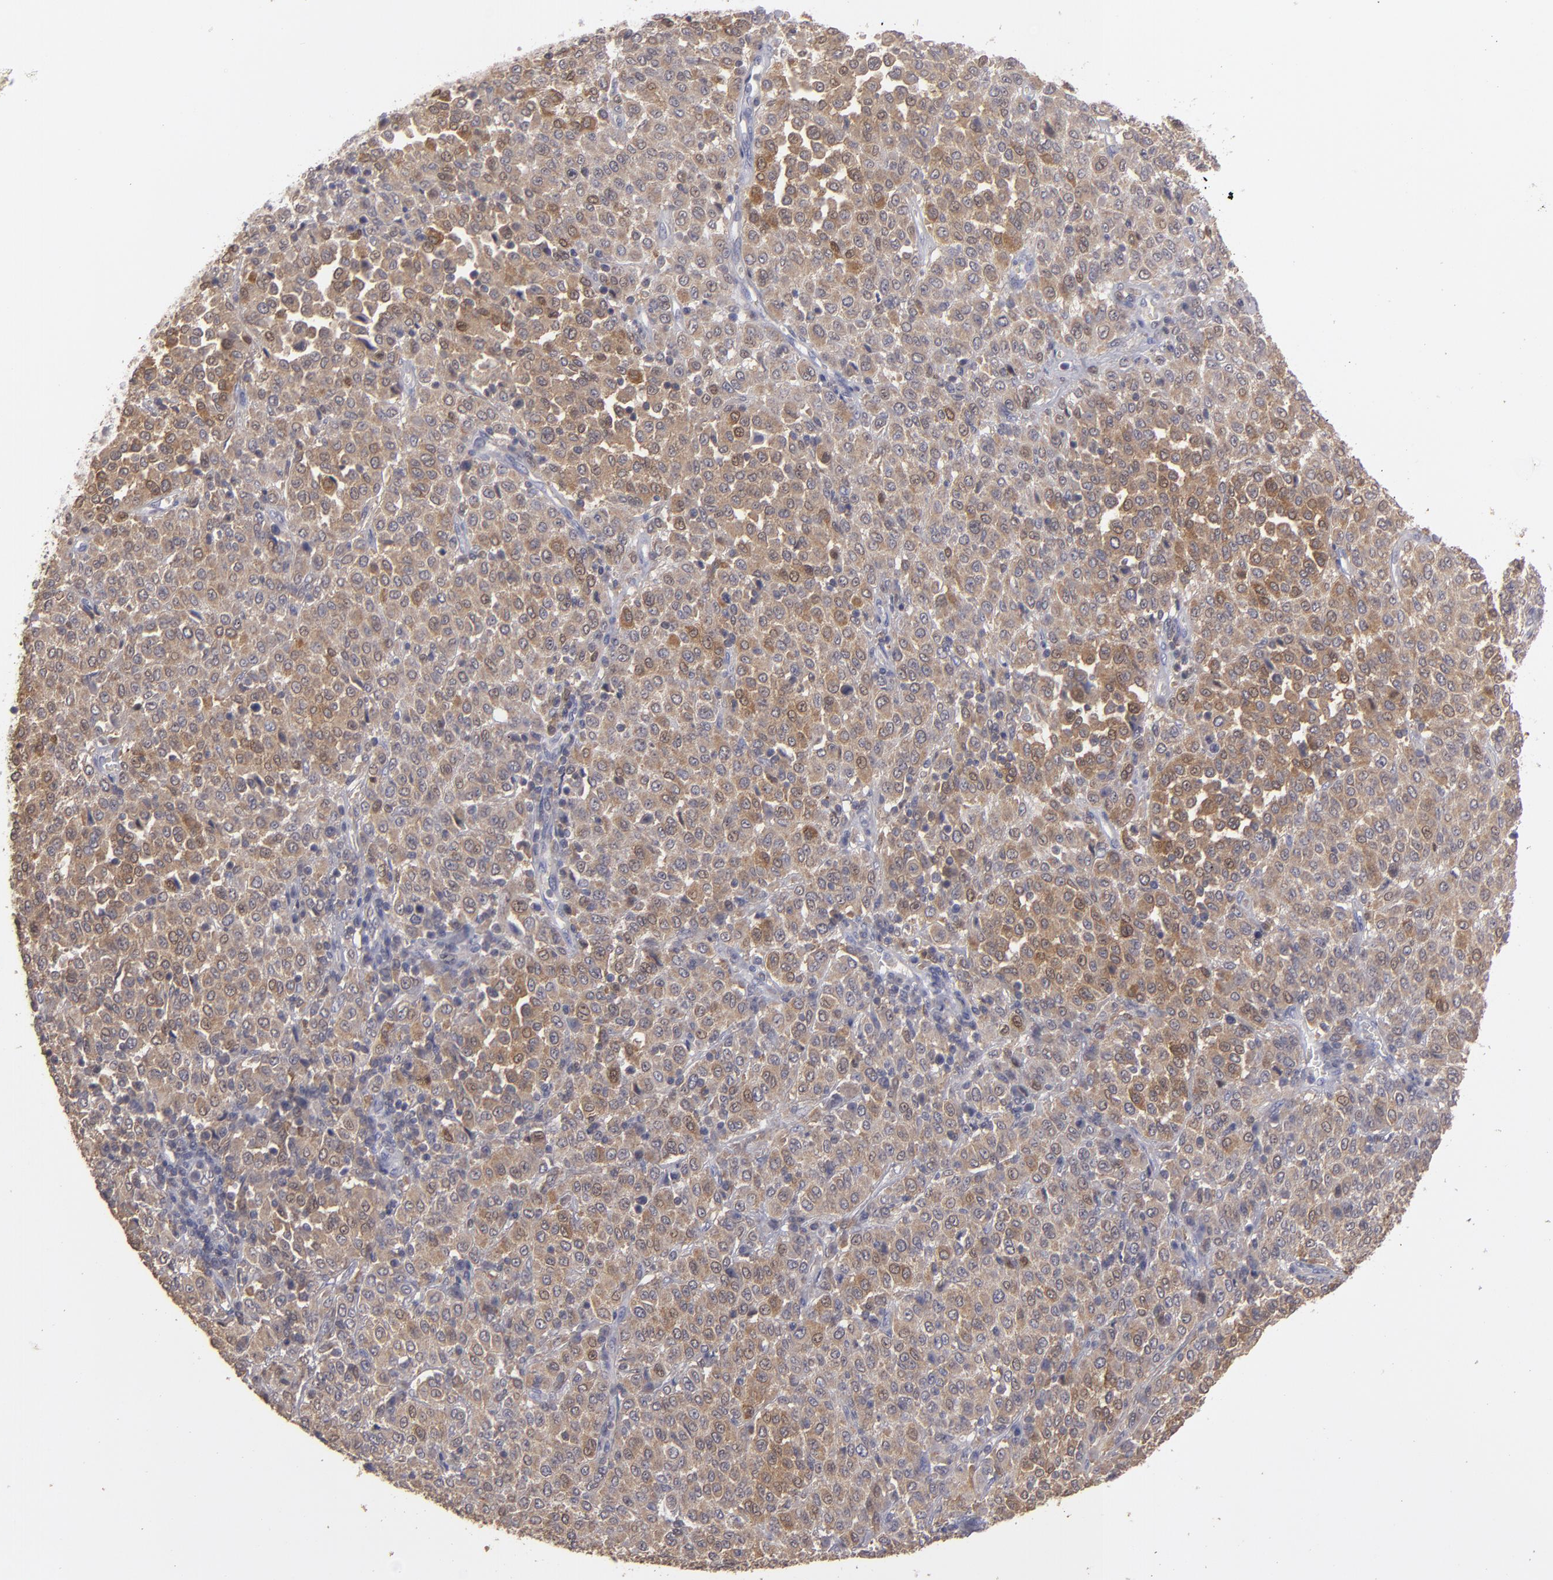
{"staining": {"intensity": "moderate", "quantity": ">75%", "location": "cytoplasmic/membranous"}, "tissue": "melanoma", "cell_type": "Tumor cells", "image_type": "cancer", "snomed": [{"axis": "morphology", "description": "Malignant melanoma, Metastatic site"}, {"axis": "topography", "description": "Pancreas"}], "caption": "Moderate cytoplasmic/membranous positivity for a protein is identified in approximately >75% of tumor cells of melanoma using IHC.", "gene": "SEMA3G", "patient": {"sex": "female", "age": 30}}